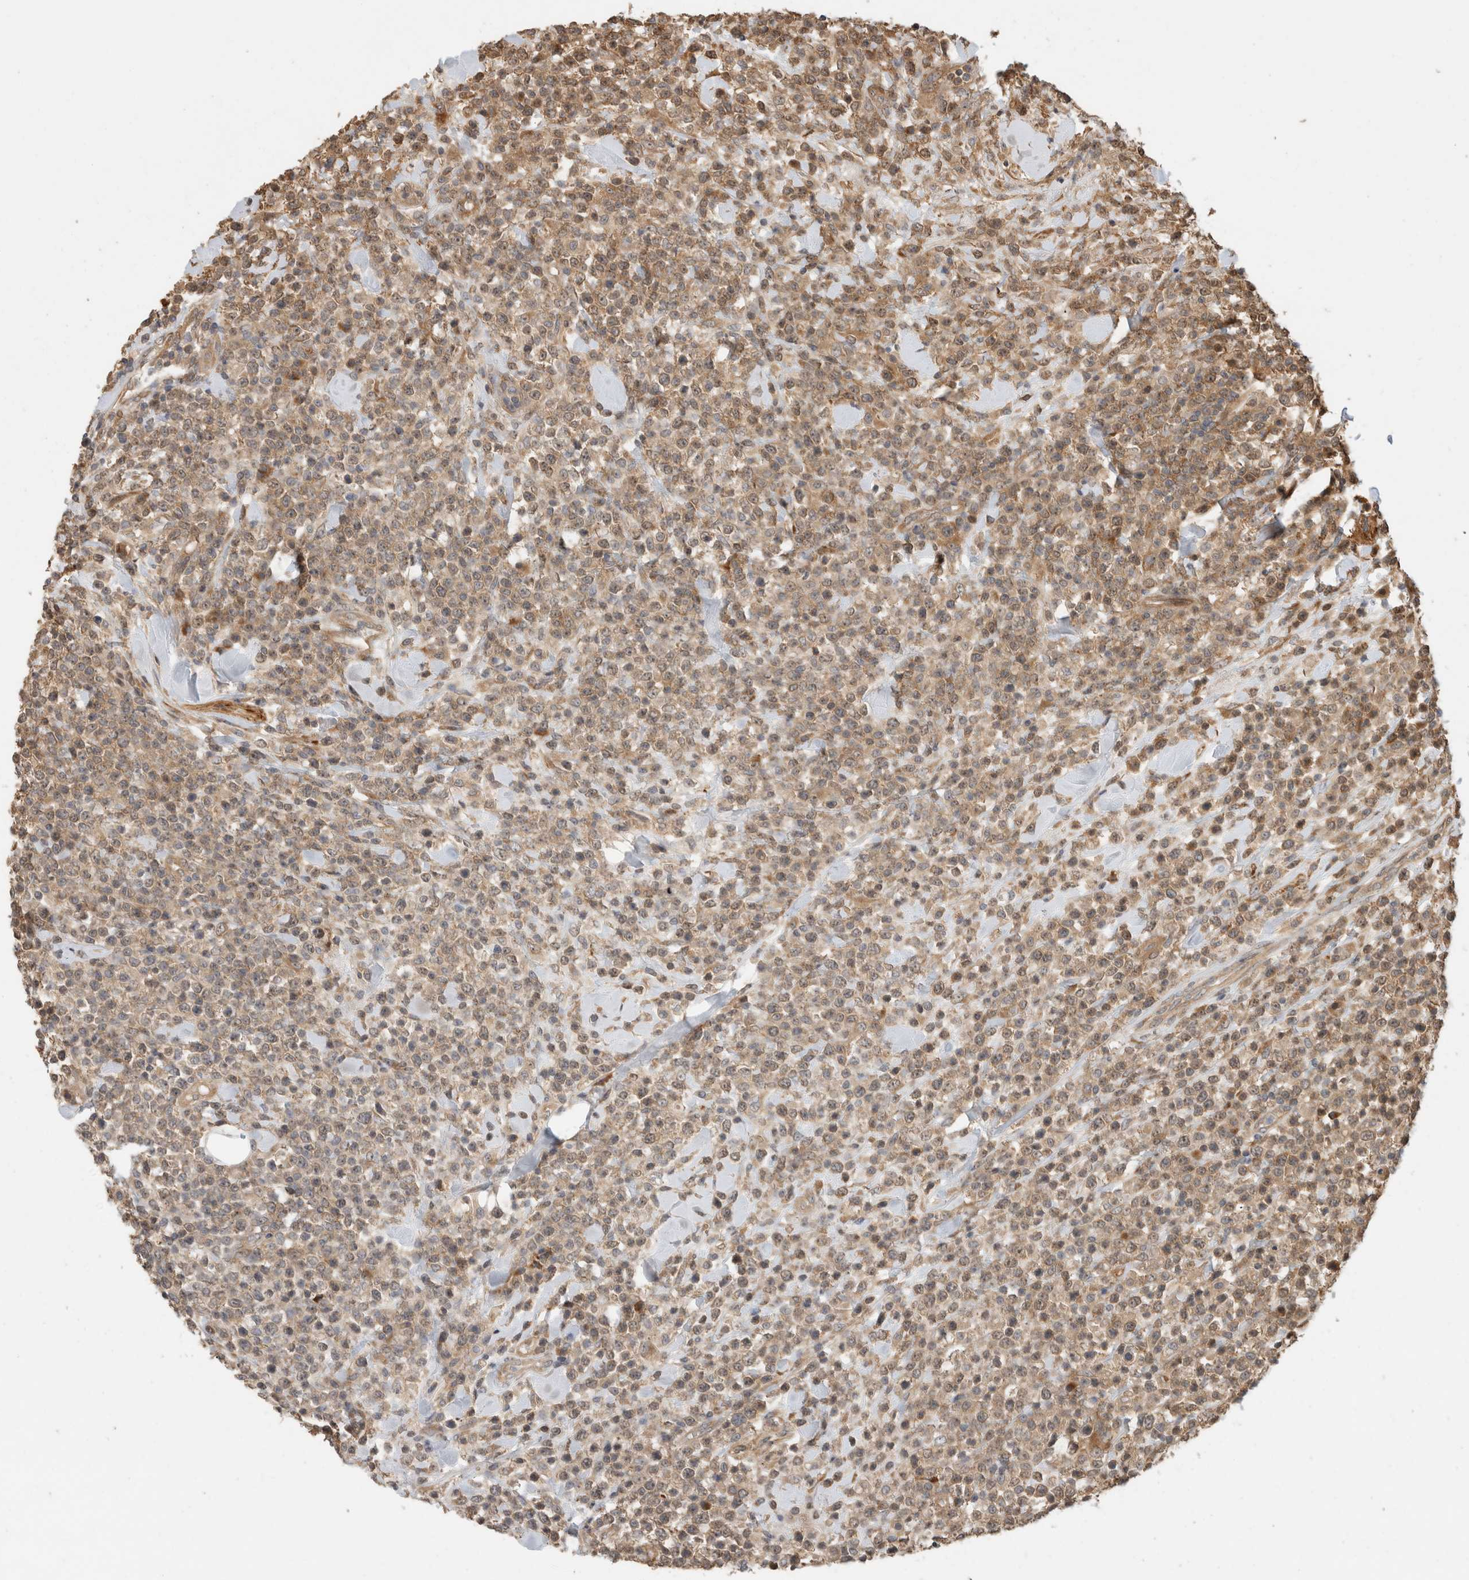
{"staining": {"intensity": "moderate", "quantity": "25%-75%", "location": "cytoplasmic/membranous"}, "tissue": "lymphoma", "cell_type": "Tumor cells", "image_type": "cancer", "snomed": [{"axis": "morphology", "description": "Malignant lymphoma, non-Hodgkin's type, High grade"}, {"axis": "topography", "description": "Colon"}], "caption": "Protein analysis of lymphoma tissue reveals moderate cytoplasmic/membranous expression in about 25%-75% of tumor cells. (DAB (3,3'-diaminobenzidine) IHC, brown staining for protein, blue staining for nuclei).", "gene": "PCDHB15", "patient": {"sex": "female", "age": 53}}